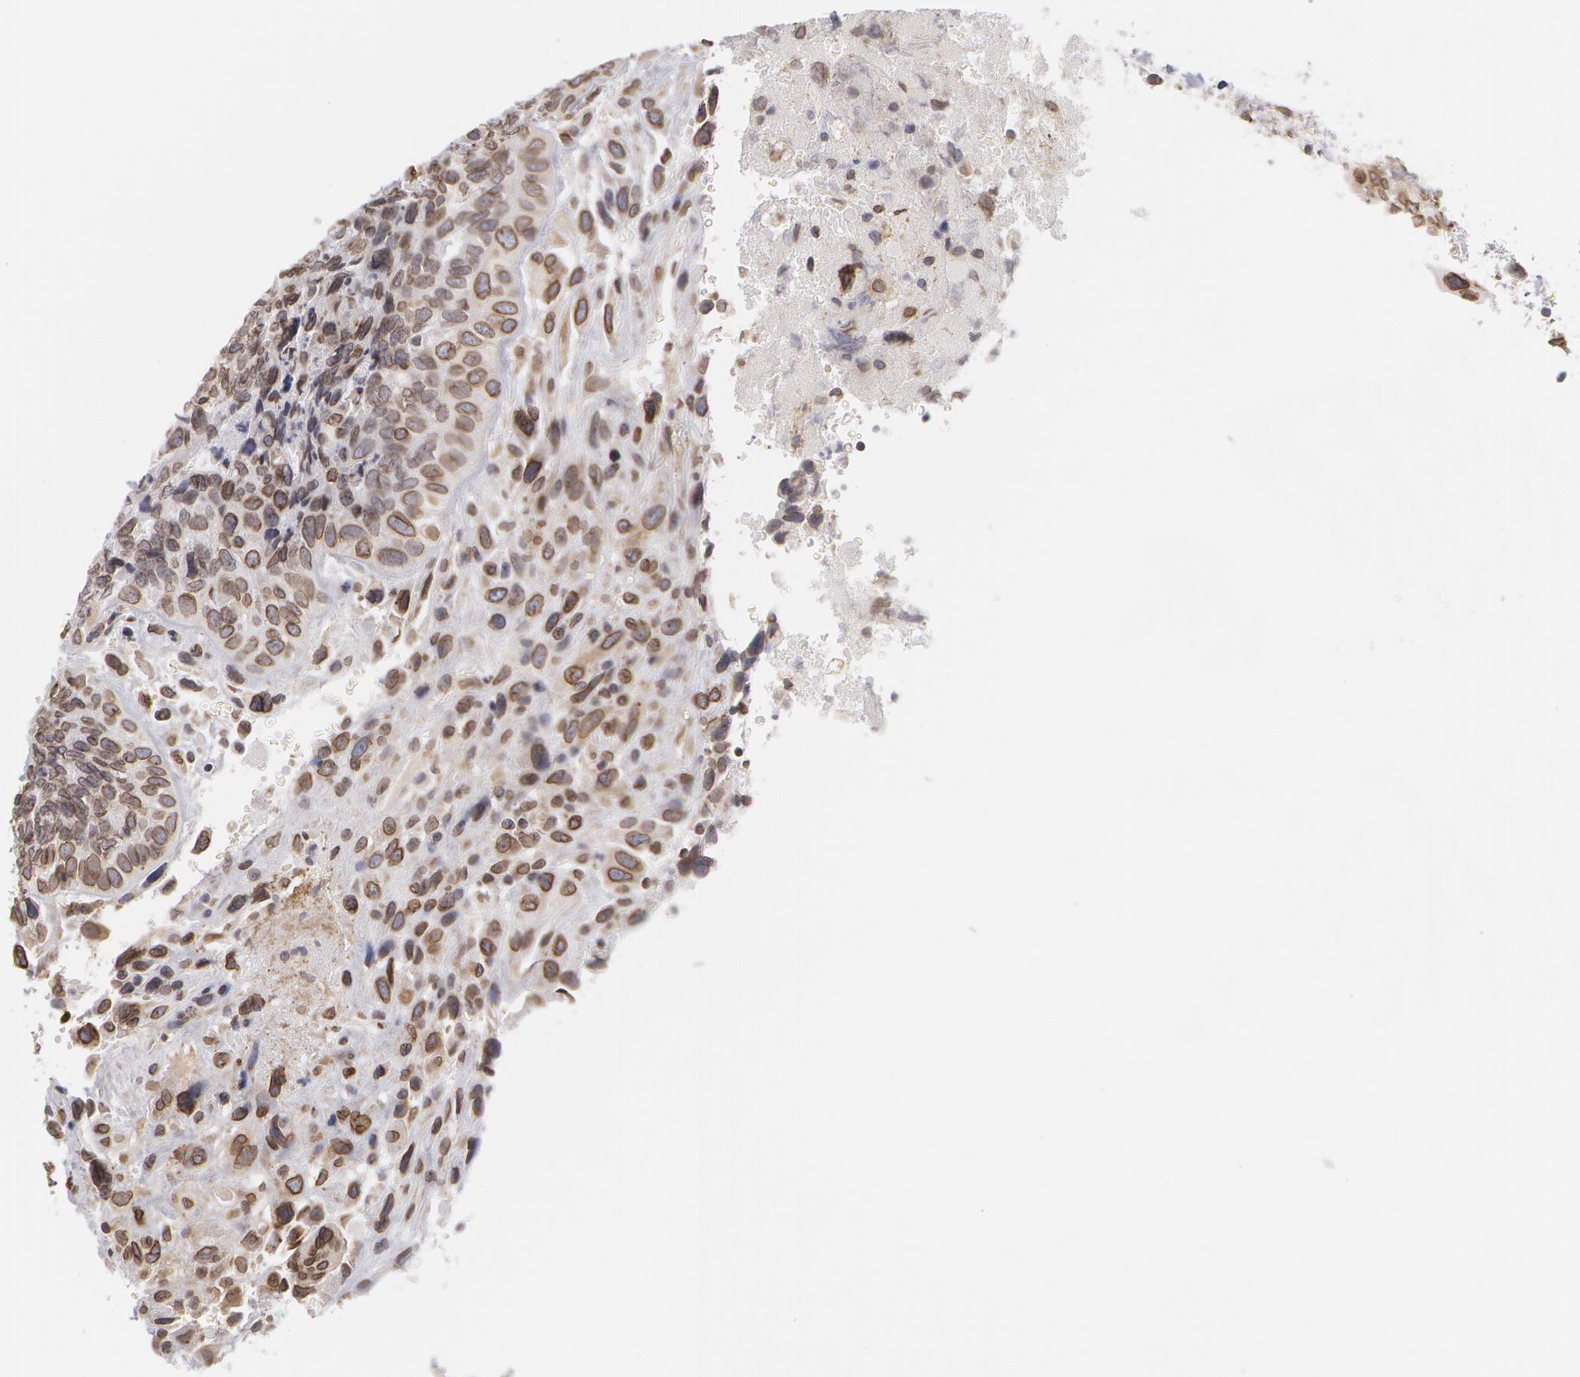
{"staining": {"intensity": "moderate", "quantity": ">75%", "location": "nuclear"}, "tissue": "breast cancer", "cell_type": "Tumor cells", "image_type": "cancer", "snomed": [{"axis": "morphology", "description": "Neoplasm, malignant, NOS"}, {"axis": "topography", "description": "Breast"}], "caption": "IHC micrograph of neoplastic tissue: human breast cancer (malignant neoplasm) stained using IHC demonstrates medium levels of moderate protein expression localized specifically in the nuclear of tumor cells, appearing as a nuclear brown color.", "gene": "EMD", "patient": {"sex": "female", "age": 50}}